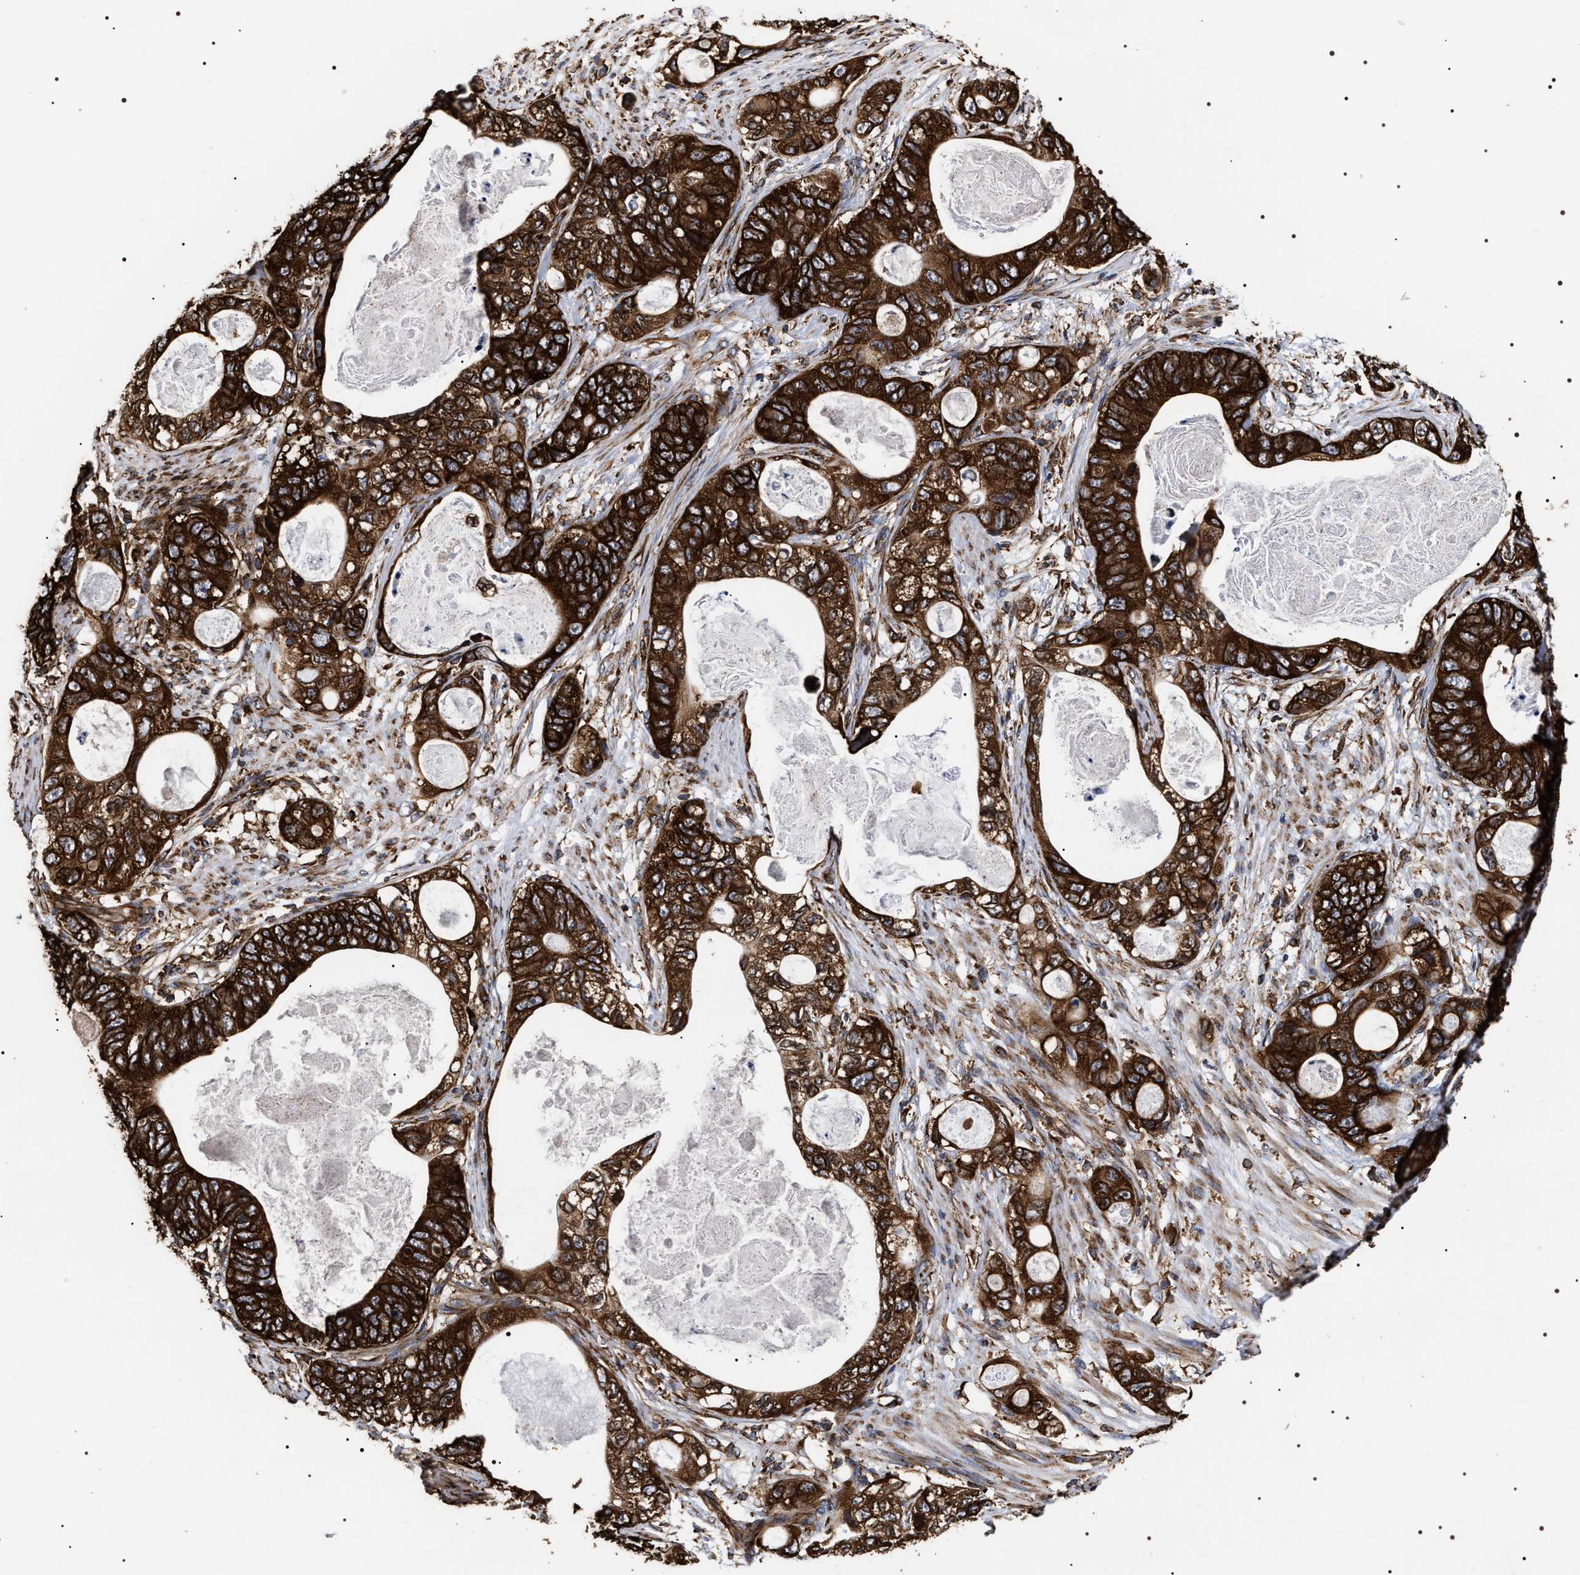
{"staining": {"intensity": "strong", "quantity": ">75%", "location": "cytoplasmic/membranous"}, "tissue": "stomach cancer", "cell_type": "Tumor cells", "image_type": "cancer", "snomed": [{"axis": "morphology", "description": "Normal tissue, NOS"}, {"axis": "morphology", "description": "Adenocarcinoma, NOS"}, {"axis": "topography", "description": "Stomach"}], "caption": "Immunohistochemistry staining of adenocarcinoma (stomach), which demonstrates high levels of strong cytoplasmic/membranous positivity in approximately >75% of tumor cells indicating strong cytoplasmic/membranous protein expression. The staining was performed using DAB (3,3'-diaminobenzidine) (brown) for protein detection and nuclei were counterstained in hematoxylin (blue).", "gene": "SERBP1", "patient": {"sex": "female", "age": 89}}